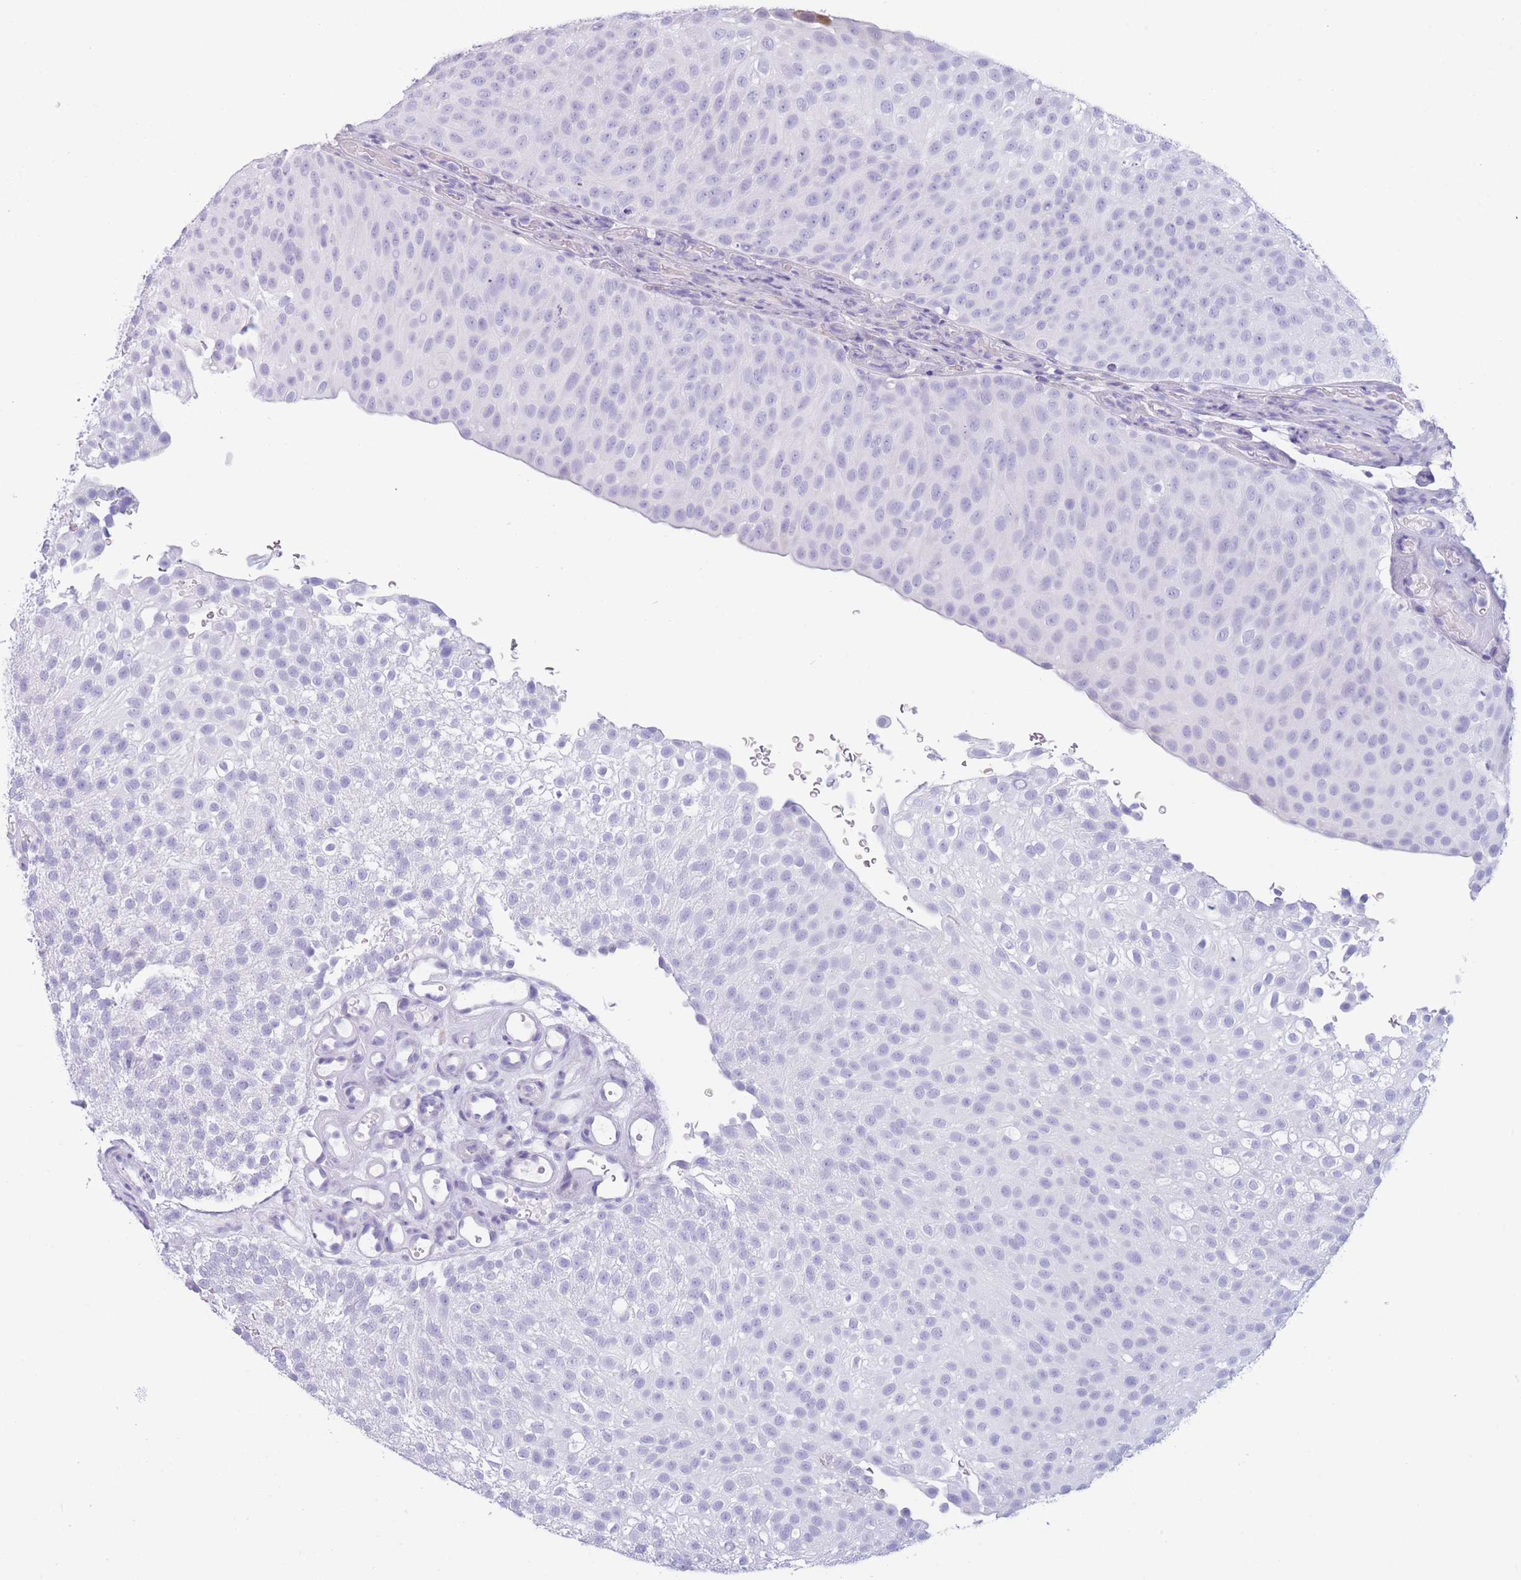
{"staining": {"intensity": "negative", "quantity": "none", "location": "none"}, "tissue": "urothelial cancer", "cell_type": "Tumor cells", "image_type": "cancer", "snomed": [{"axis": "morphology", "description": "Urothelial carcinoma, Low grade"}, {"axis": "topography", "description": "Urinary bladder"}], "caption": "IHC histopathology image of neoplastic tissue: urothelial cancer stained with DAB (3,3'-diaminobenzidine) displays no significant protein staining in tumor cells.", "gene": "COL27A1", "patient": {"sex": "male", "age": 78}}